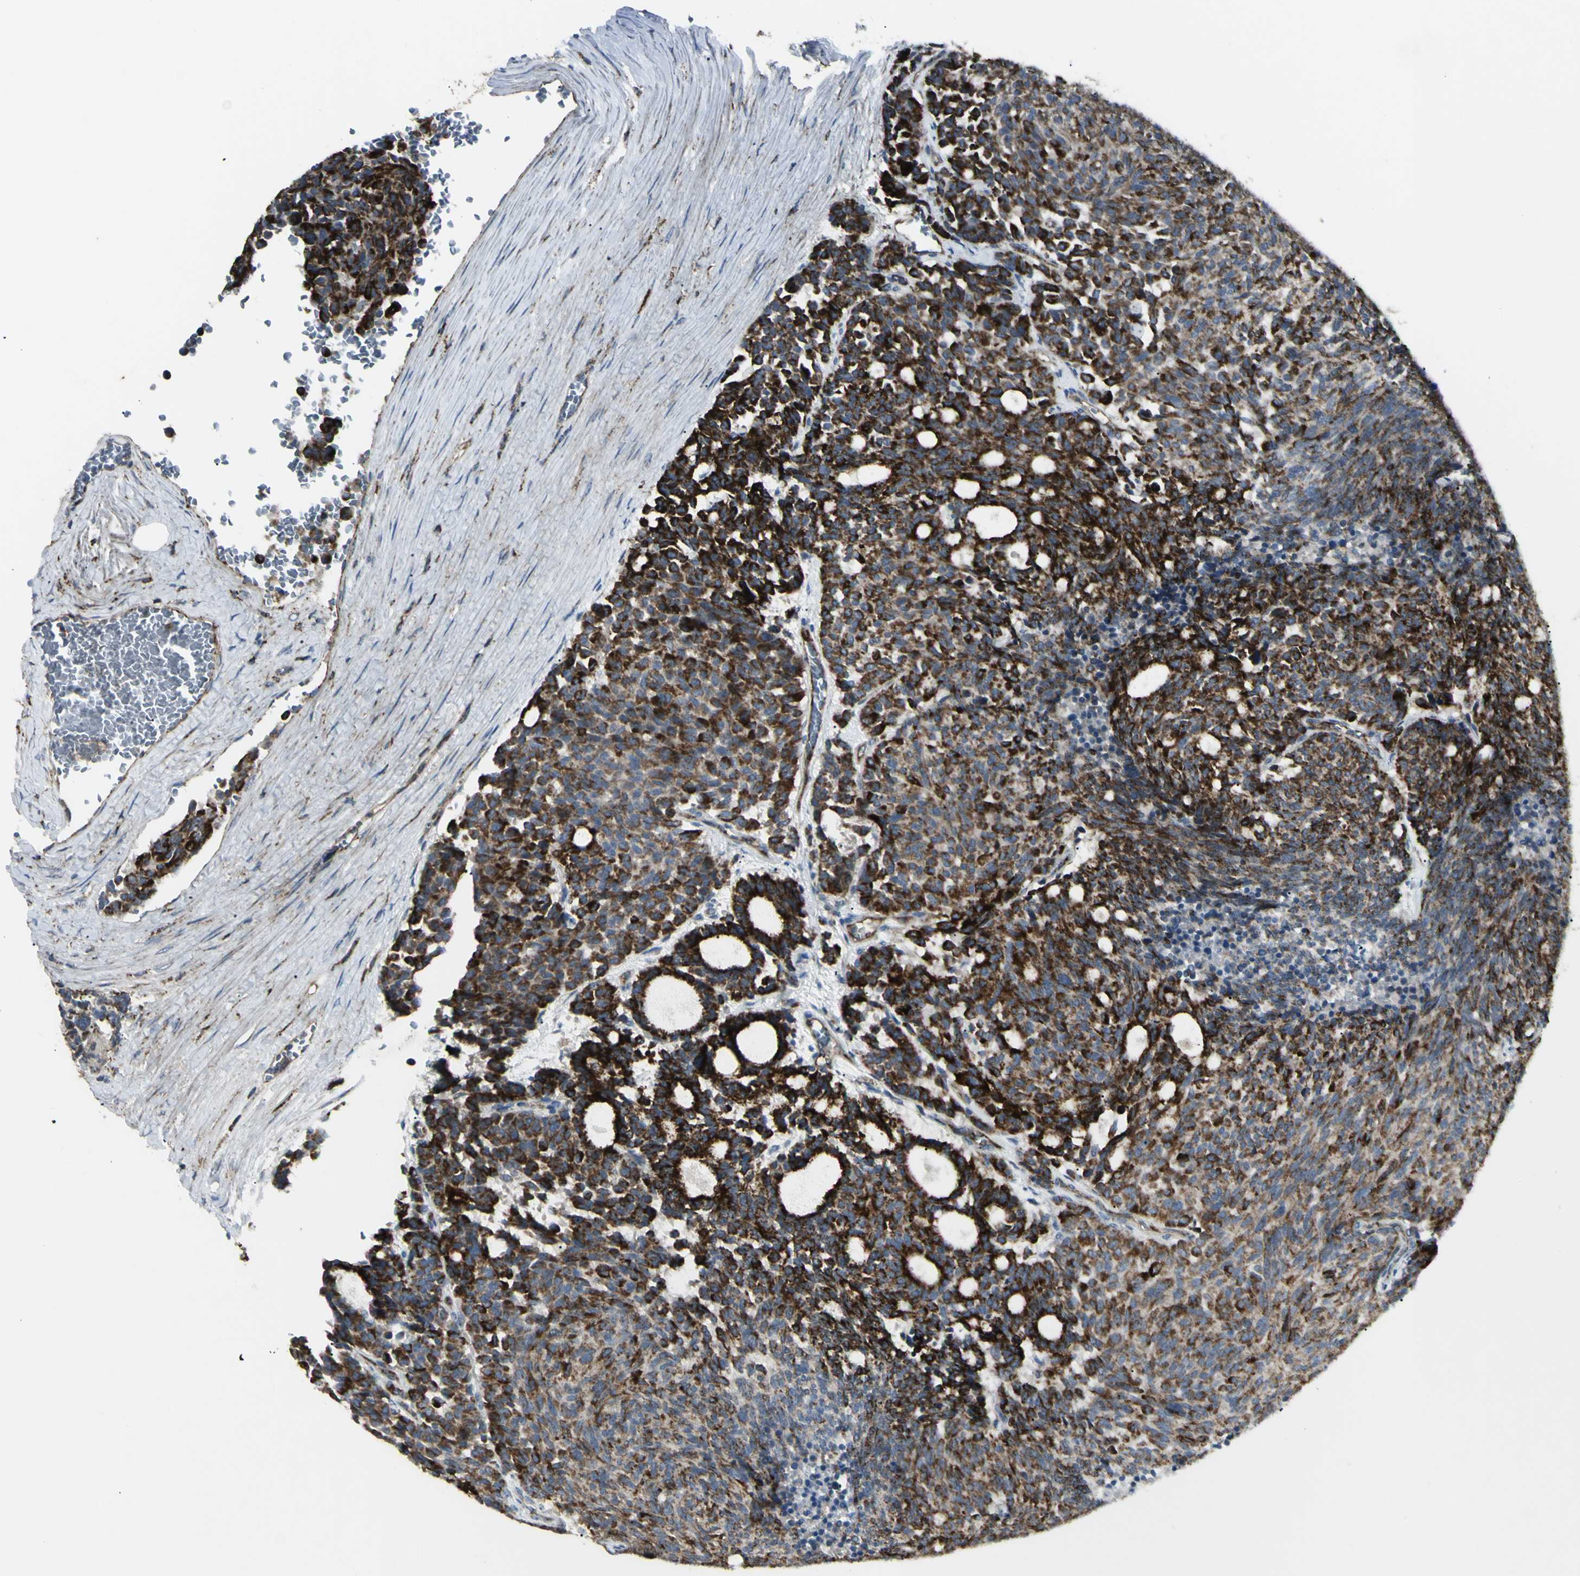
{"staining": {"intensity": "strong", "quantity": ">75%", "location": "cytoplasmic/membranous"}, "tissue": "carcinoid", "cell_type": "Tumor cells", "image_type": "cancer", "snomed": [{"axis": "morphology", "description": "Carcinoid, malignant, NOS"}, {"axis": "topography", "description": "Pancreas"}], "caption": "Carcinoid stained with a protein marker shows strong staining in tumor cells.", "gene": "CYB5R1", "patient": {"sex": "female", "age": 54}}